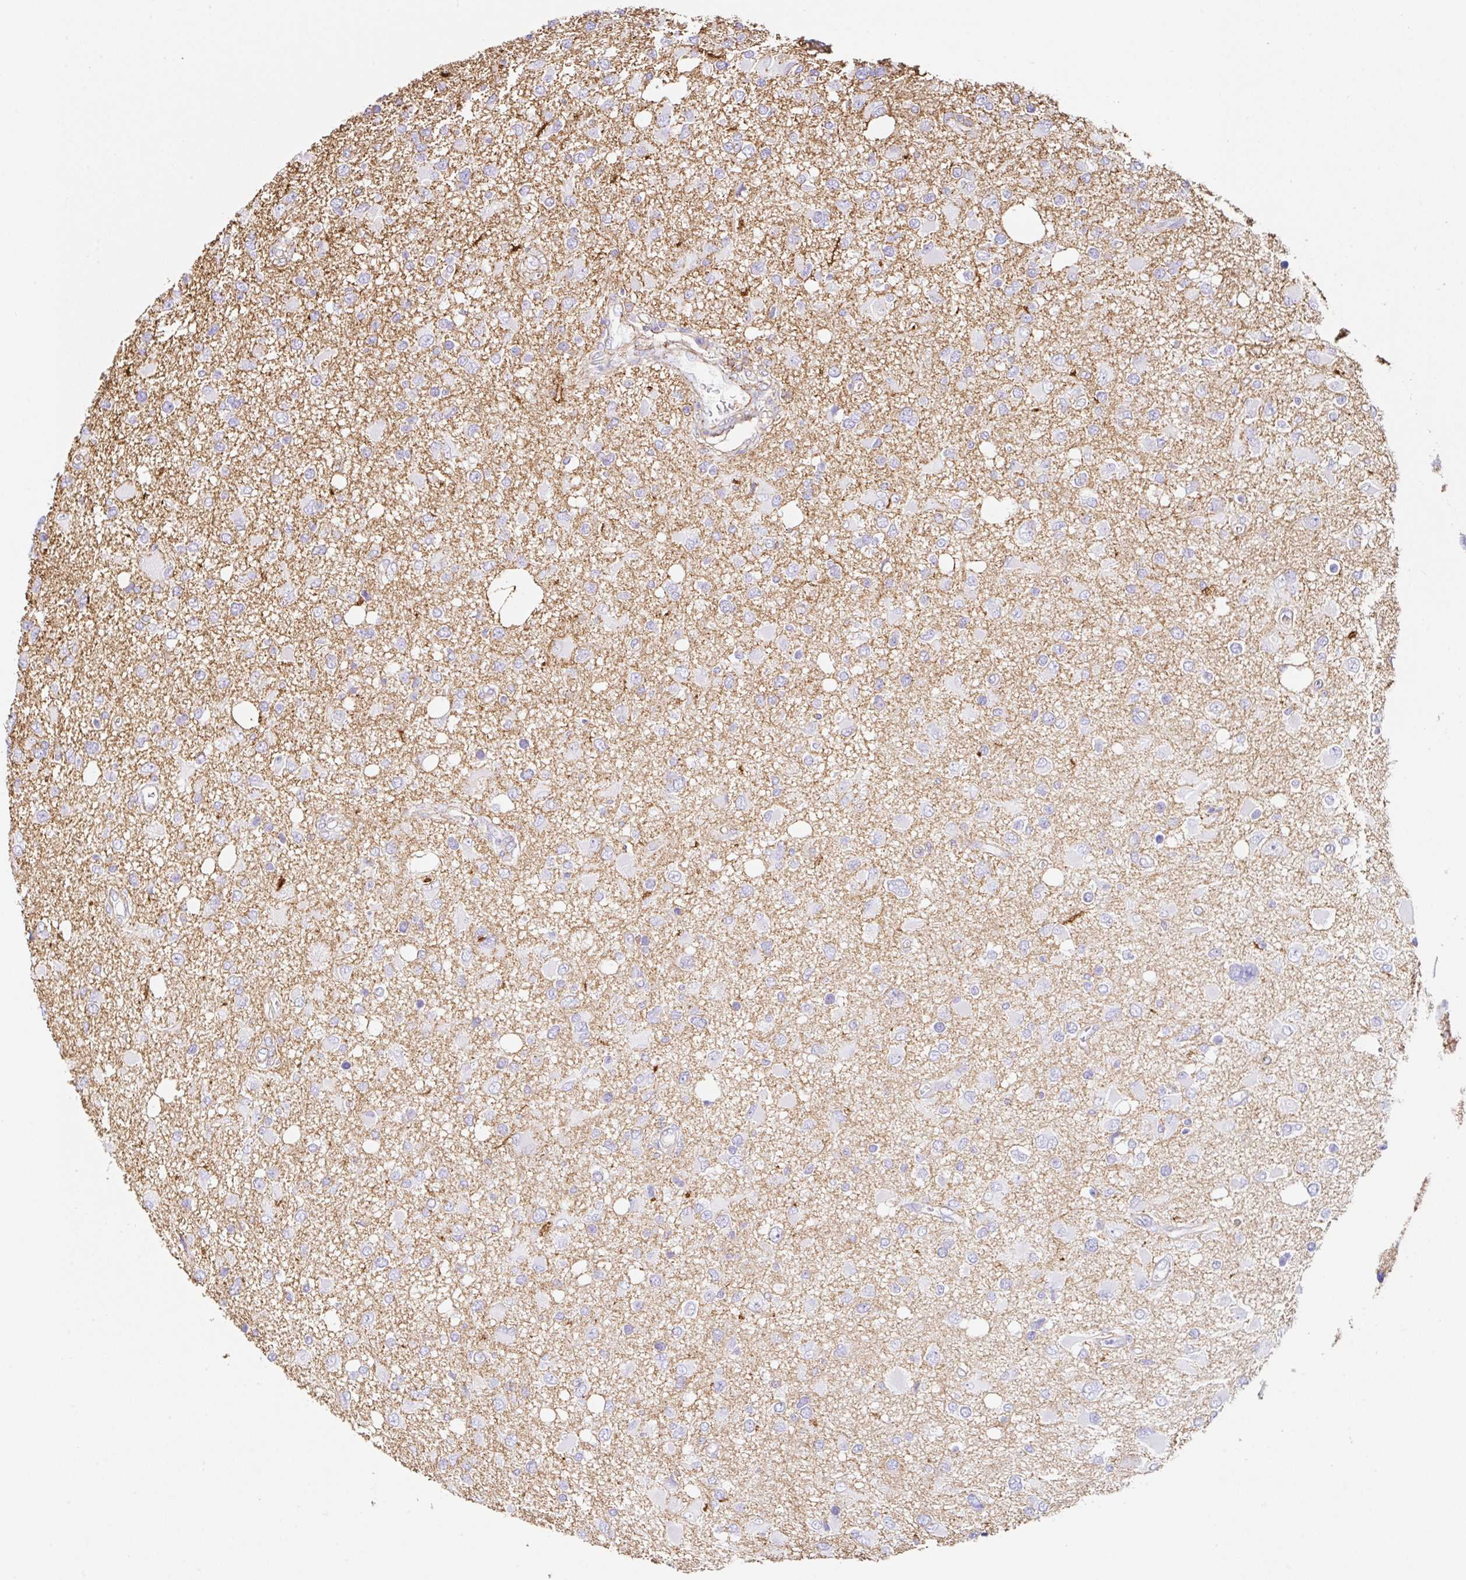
{"staining": {"intensity": "negative", "quantity": "none", "location": "none"}, "tissue": "glioma", "cell_type": "Tumor cells", "image_type": "cancer", "snomed": [{"axis": "morphology", "description": "Glioma, malignant, High grade"}, {"axis": "topography", "description": "Brain"}], "caption": "An immunohistochemistry photomicrograph of malignant glioma (high-grade) is shown. There is no staining in tumor cells of malignant glioma (high-grade).", "gene": "MTTP", "patient": {"sex": "male", "age": 53}}